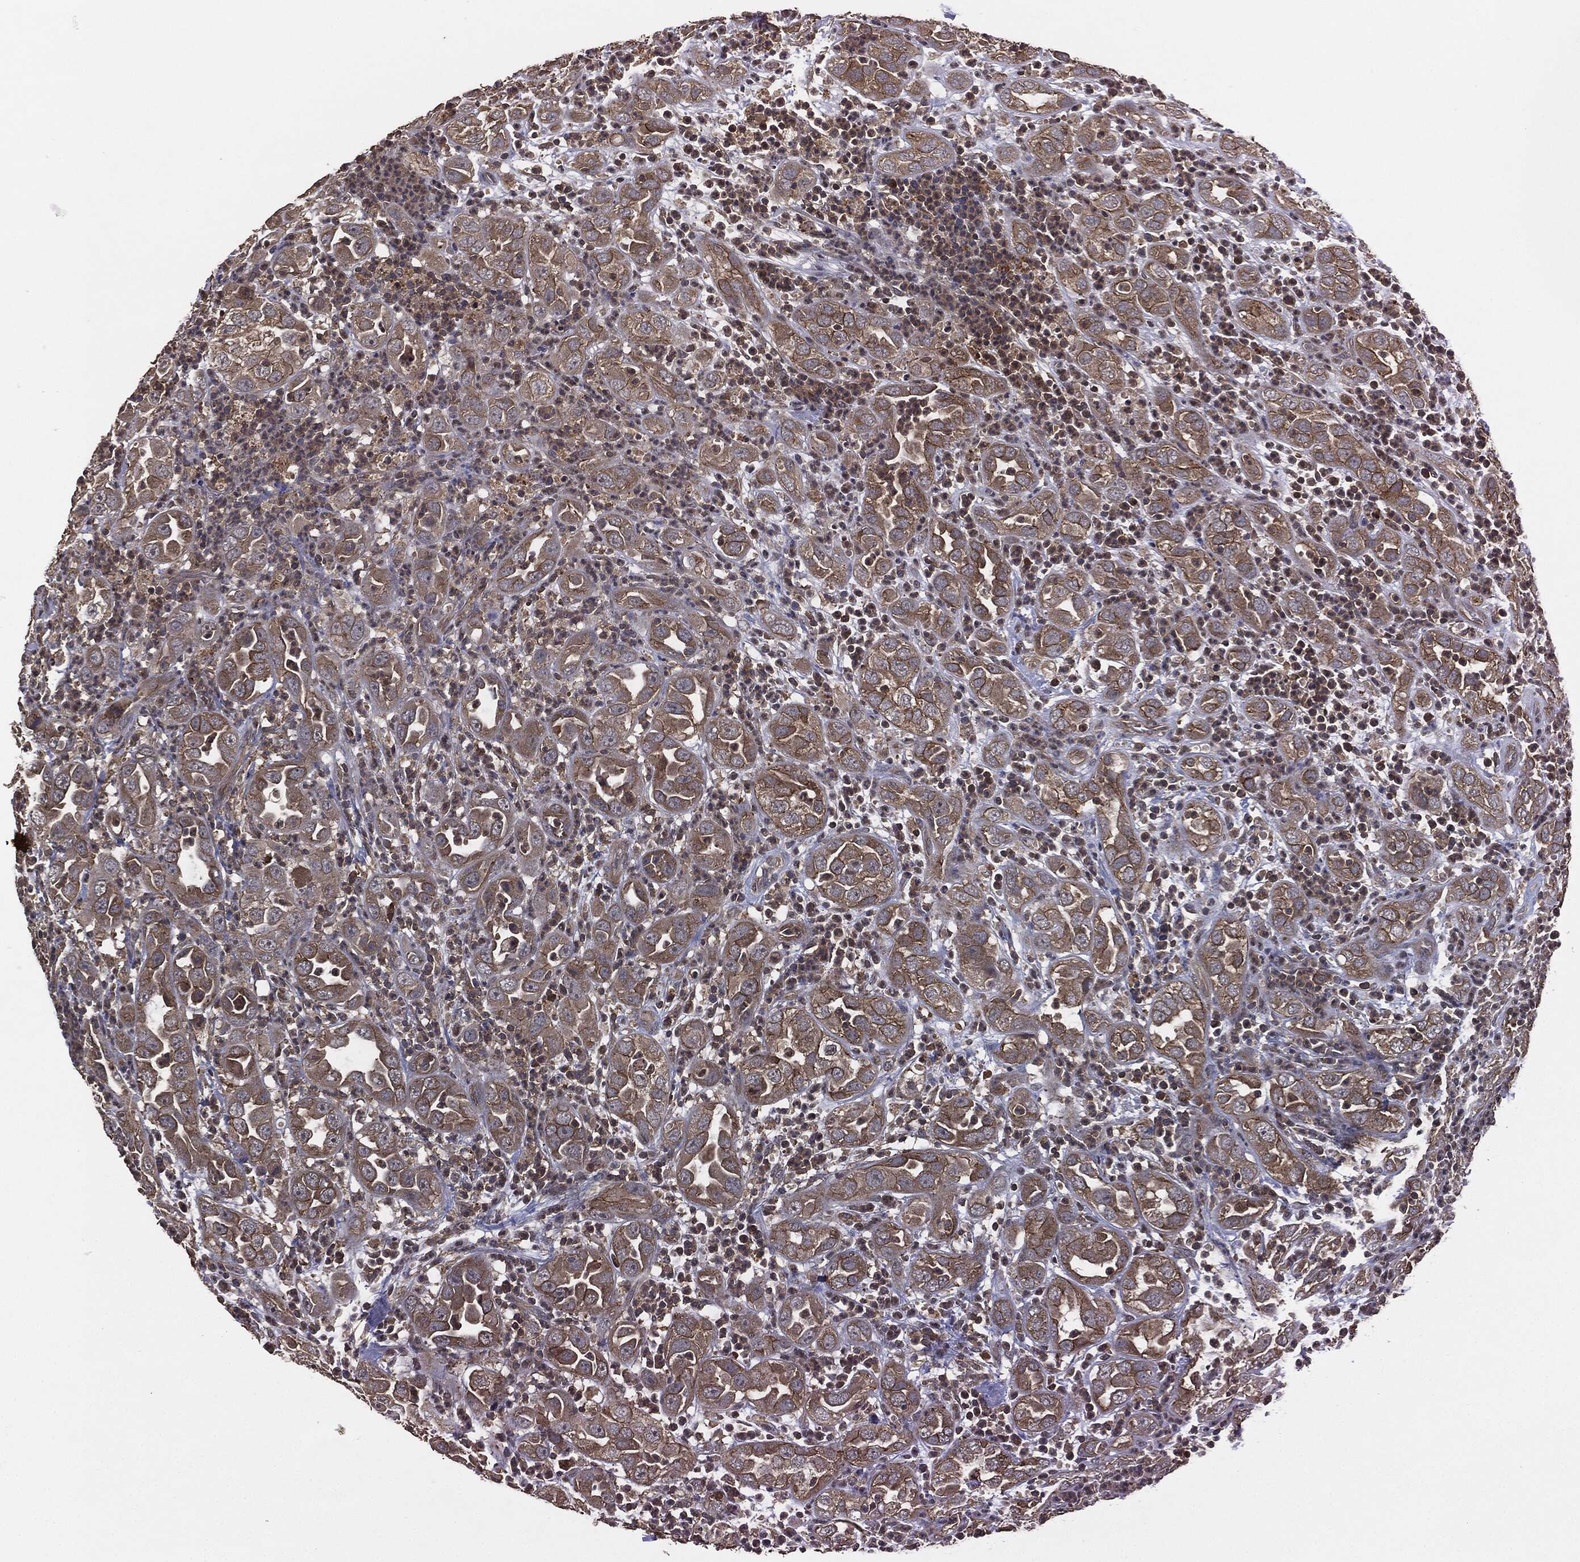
{"staining": {"intensity": "moderate", "quantity": "25%-75%", "location": "cytoplasmic/membranous"}, "tissue": "urothelial cancer", "cell_type": "Tumor cells", "image_type": "cancer", "snomed": [{"axis": "morphology", "description": "Urothelial carcinoma, High grade"}, {"axis": "topography", "description": "Urinary bladder"}], "caption": "About 25%-75% of tumor cells in high-grade urothelial carcinoma exhibit moderate cytoplasmic/membranous protein positivity as visualized by brown immunohistochemical staining.", "gene": "ERBIN", "patient": {"sex": "female", "age": 41}}